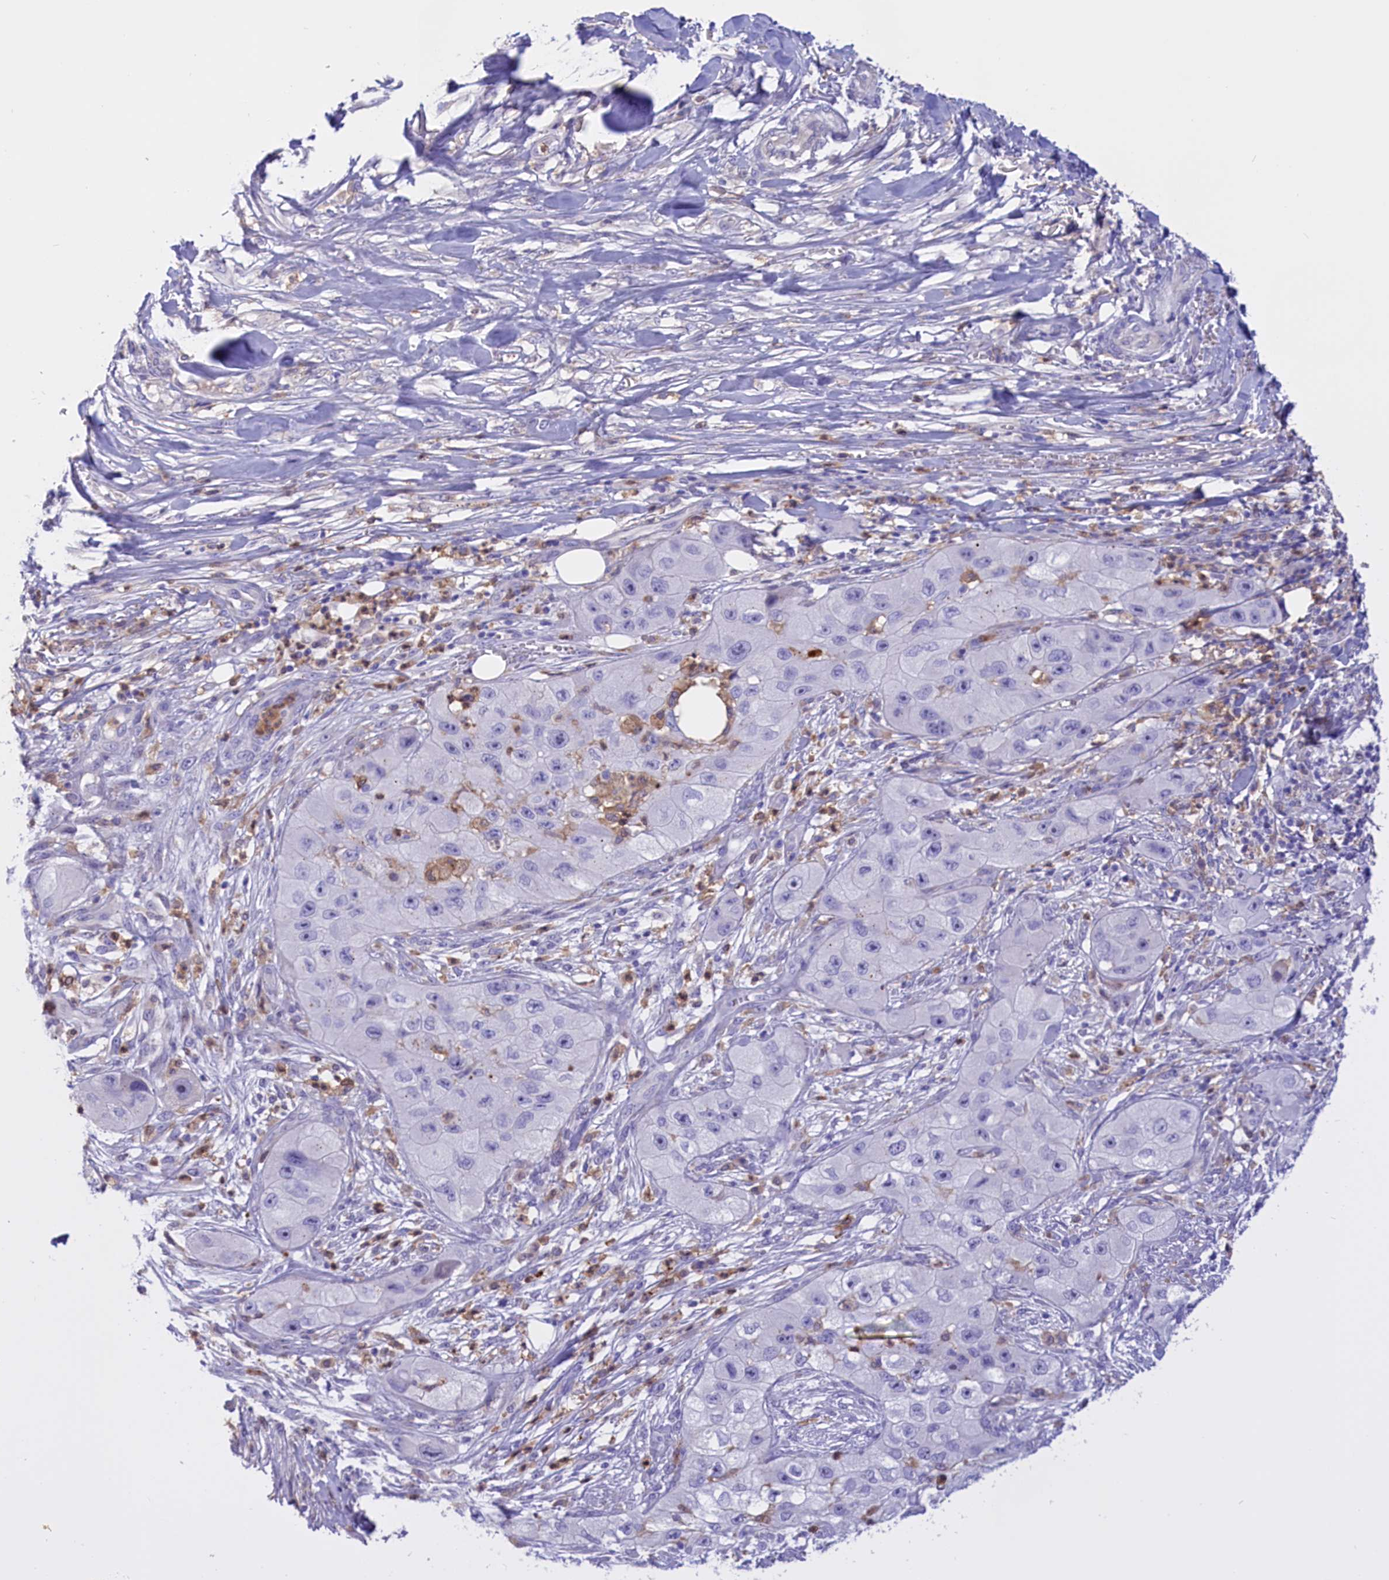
{"staining": {"intensity": "negative", "quantity": "none", "location": "none"}, "tissue": "skin cancer", "cell_type": "Tumor cells", "image_type": "cancer", "snomed": [{"axis": "morphology", "description": "Squamous cell carcinoma, NOS"}, {"axis": "topography", "description": "Skin"}, {"axis": "topography", "description": "Subcutis"}], "caption": "Tumor cells are negative for protein expression in human skin squamous cell carcinoma.", "gene": "FAM149B1", "patient": {"sex": "male", "age": 73}}